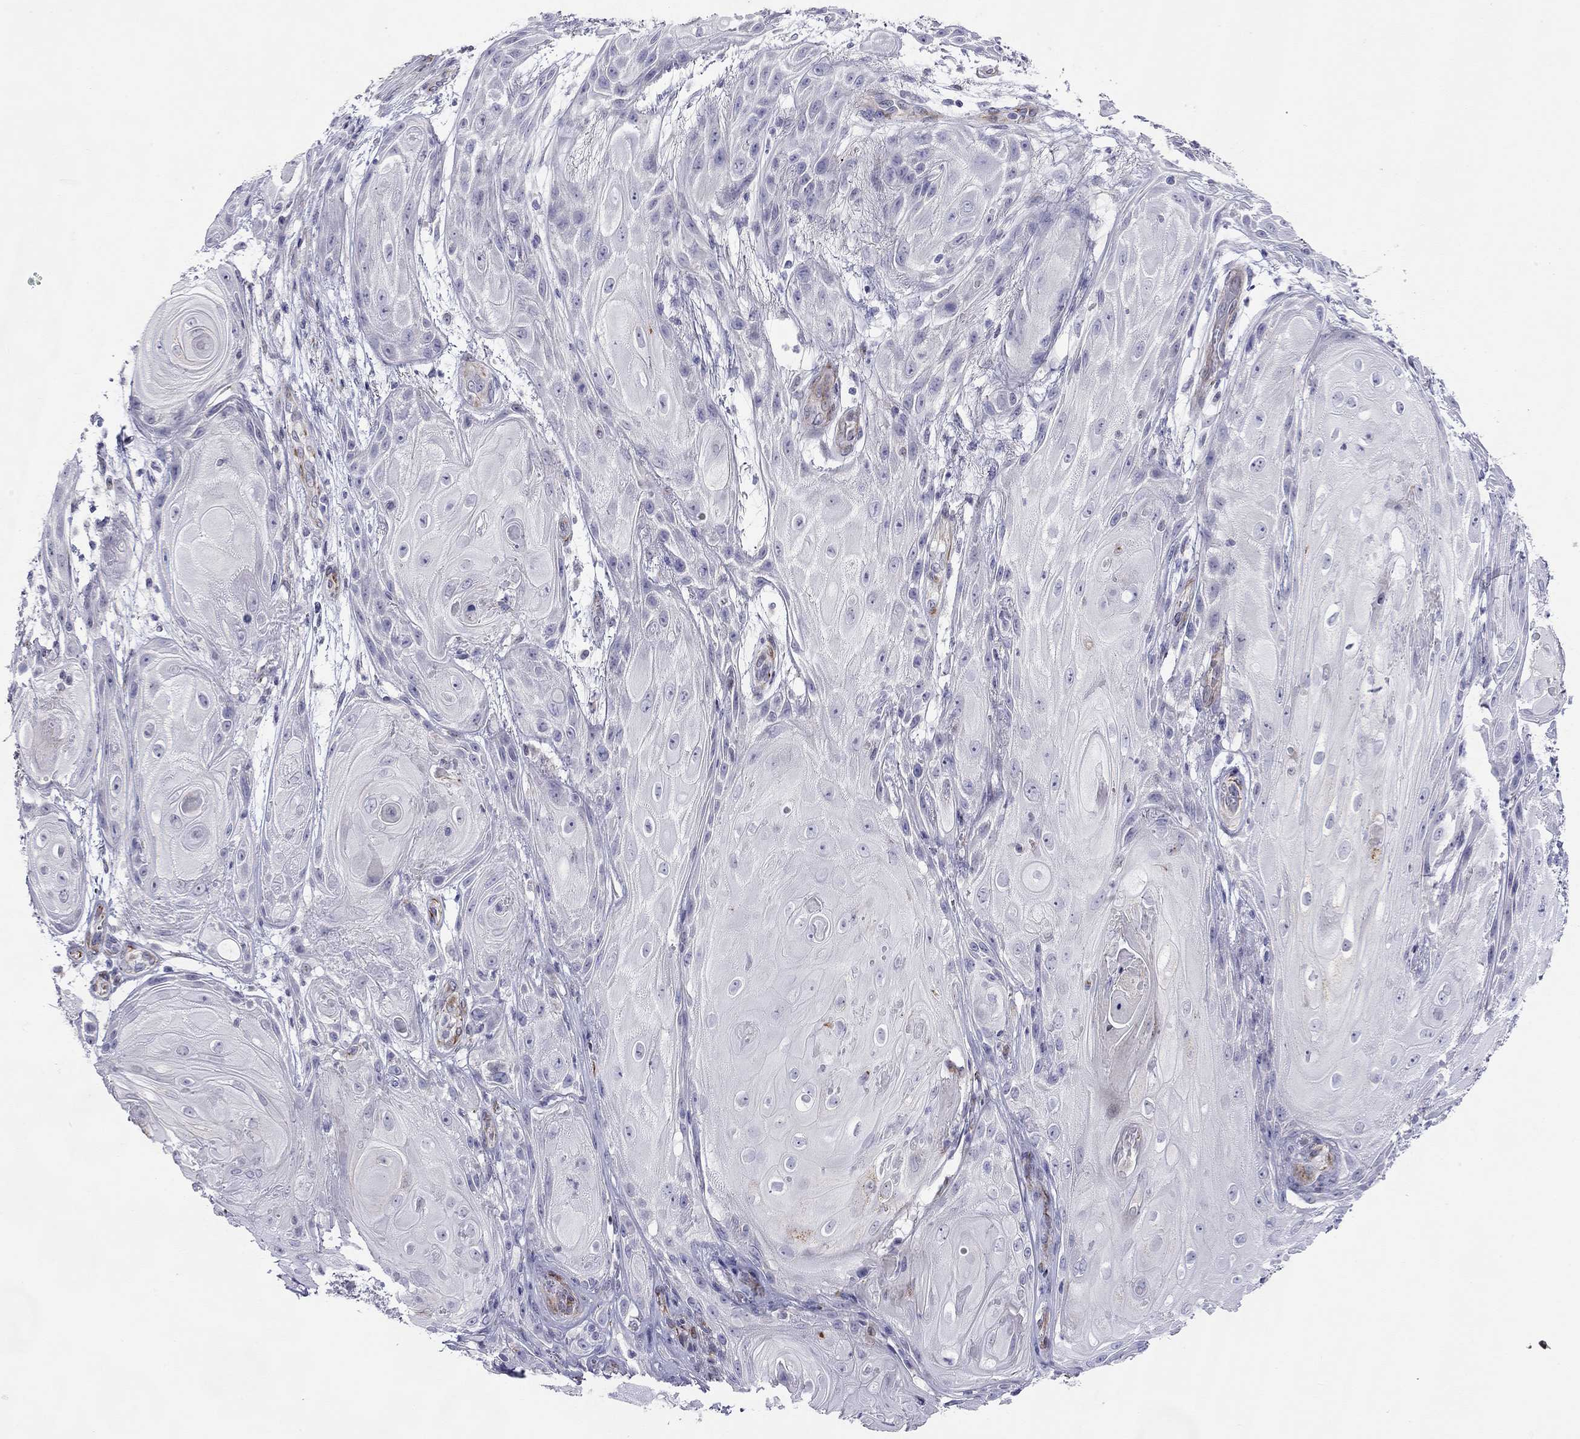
{"staining": {"intensity": "negative", "quantity": "none", "location": "none"}, "tissue": "skin cancer", "cell_type": "Tumor cells", "image_type": "cancer", "snomed": [{"axis": "morphology", "description": "Squamous cell carcinoma, NOS"}, {"axis": "topography", "description": "Skin"}], "caption": "Skin cancer (squamous cell carcinoma) was stained to show a protein in brown. There is no significant positivity in tumor cells.", "gene": "RTL1", "patient": {"sex": "male", "age": 62}}